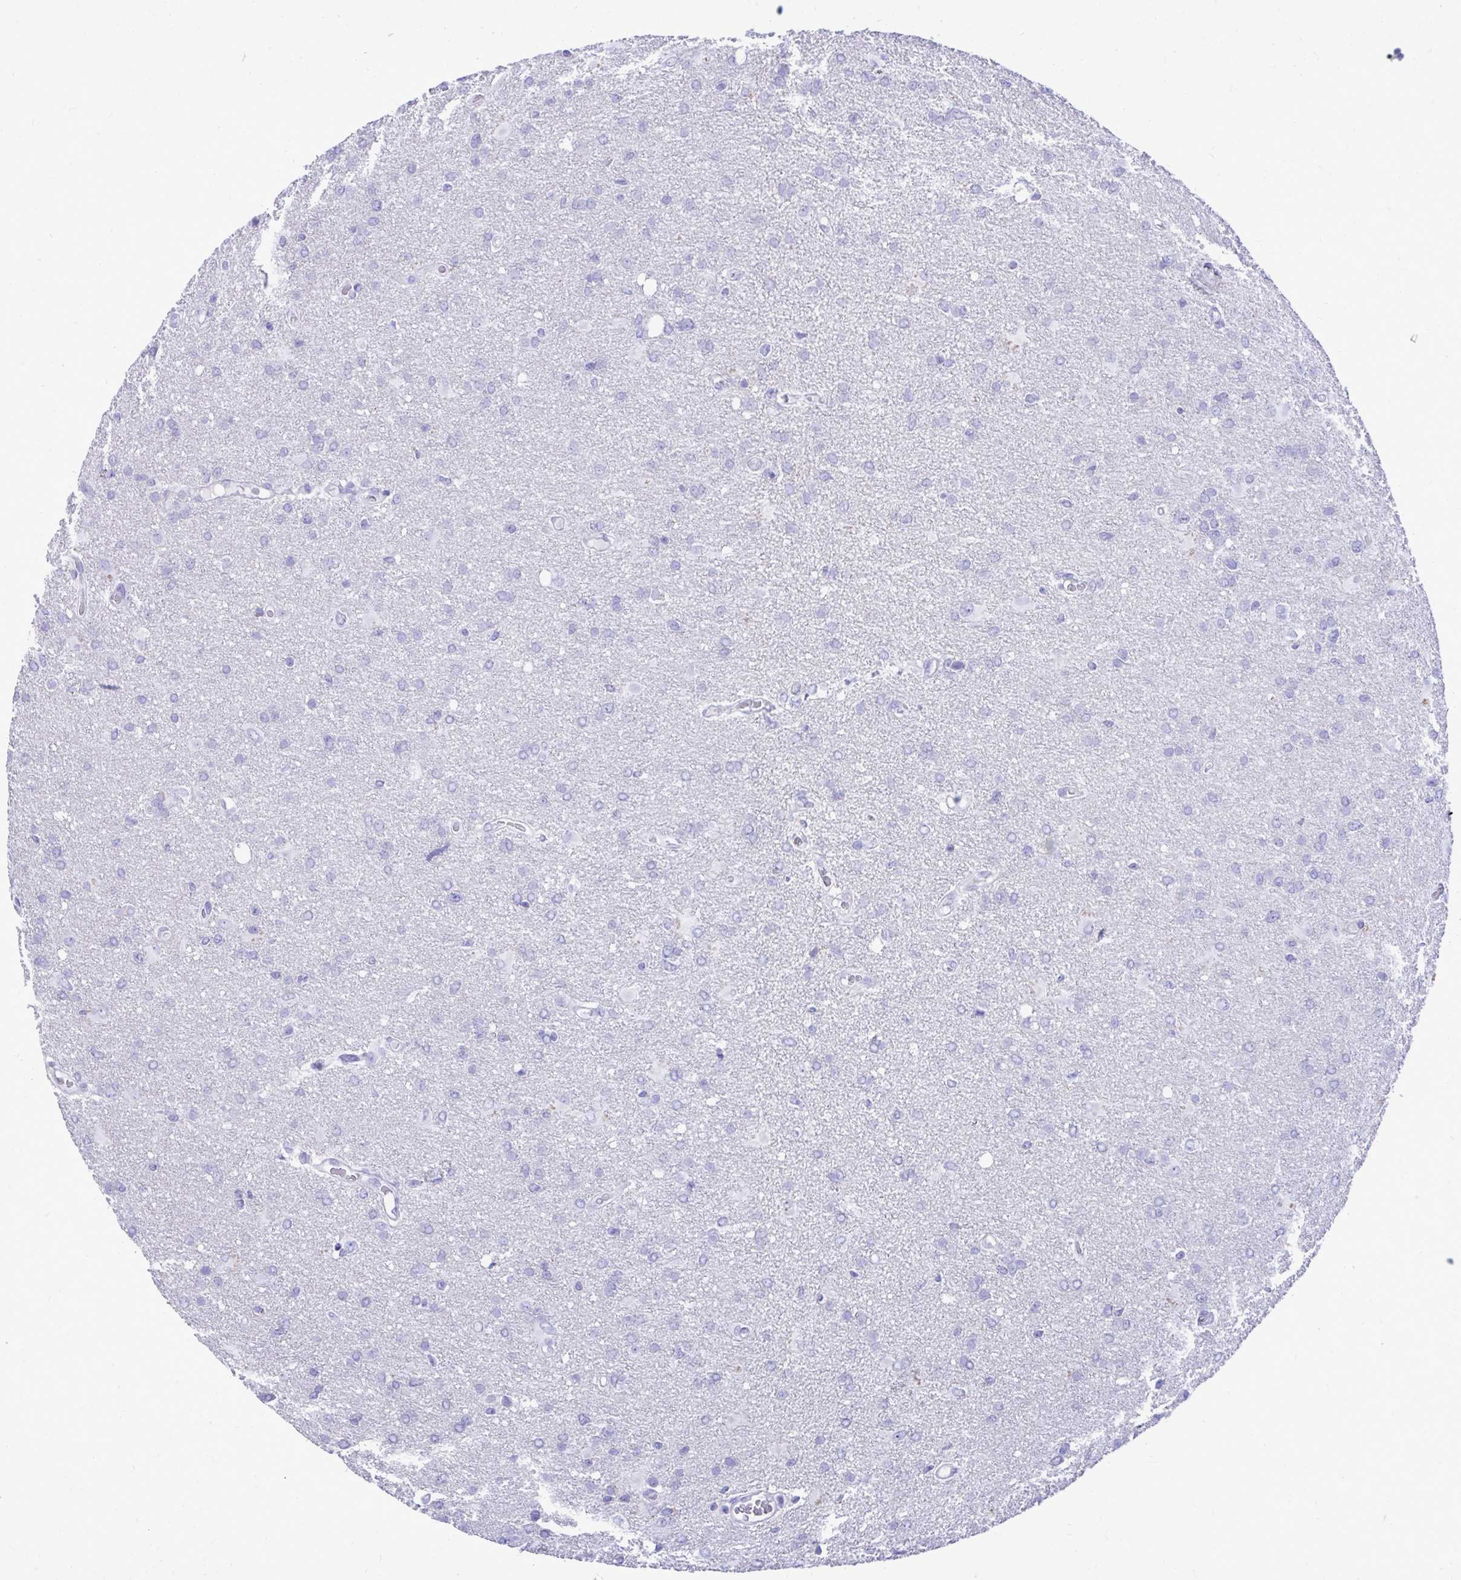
{"staining": {"intensity": "negative", "quantity": "none", "location": "none"}, "tissue": "glioma", "cell_type": "Tumor cells", "image_type": "cancer", "snomed": [{"axis": "morphology", "description": "Glioma, malignant, High grade"}, {"axis": "topography", "description": "Brain"}], "caption": "Tumor cells show no significant expression in glioma.", "gene": "ANKDD1B", "patient": {"sex": "male", "age": 53}}